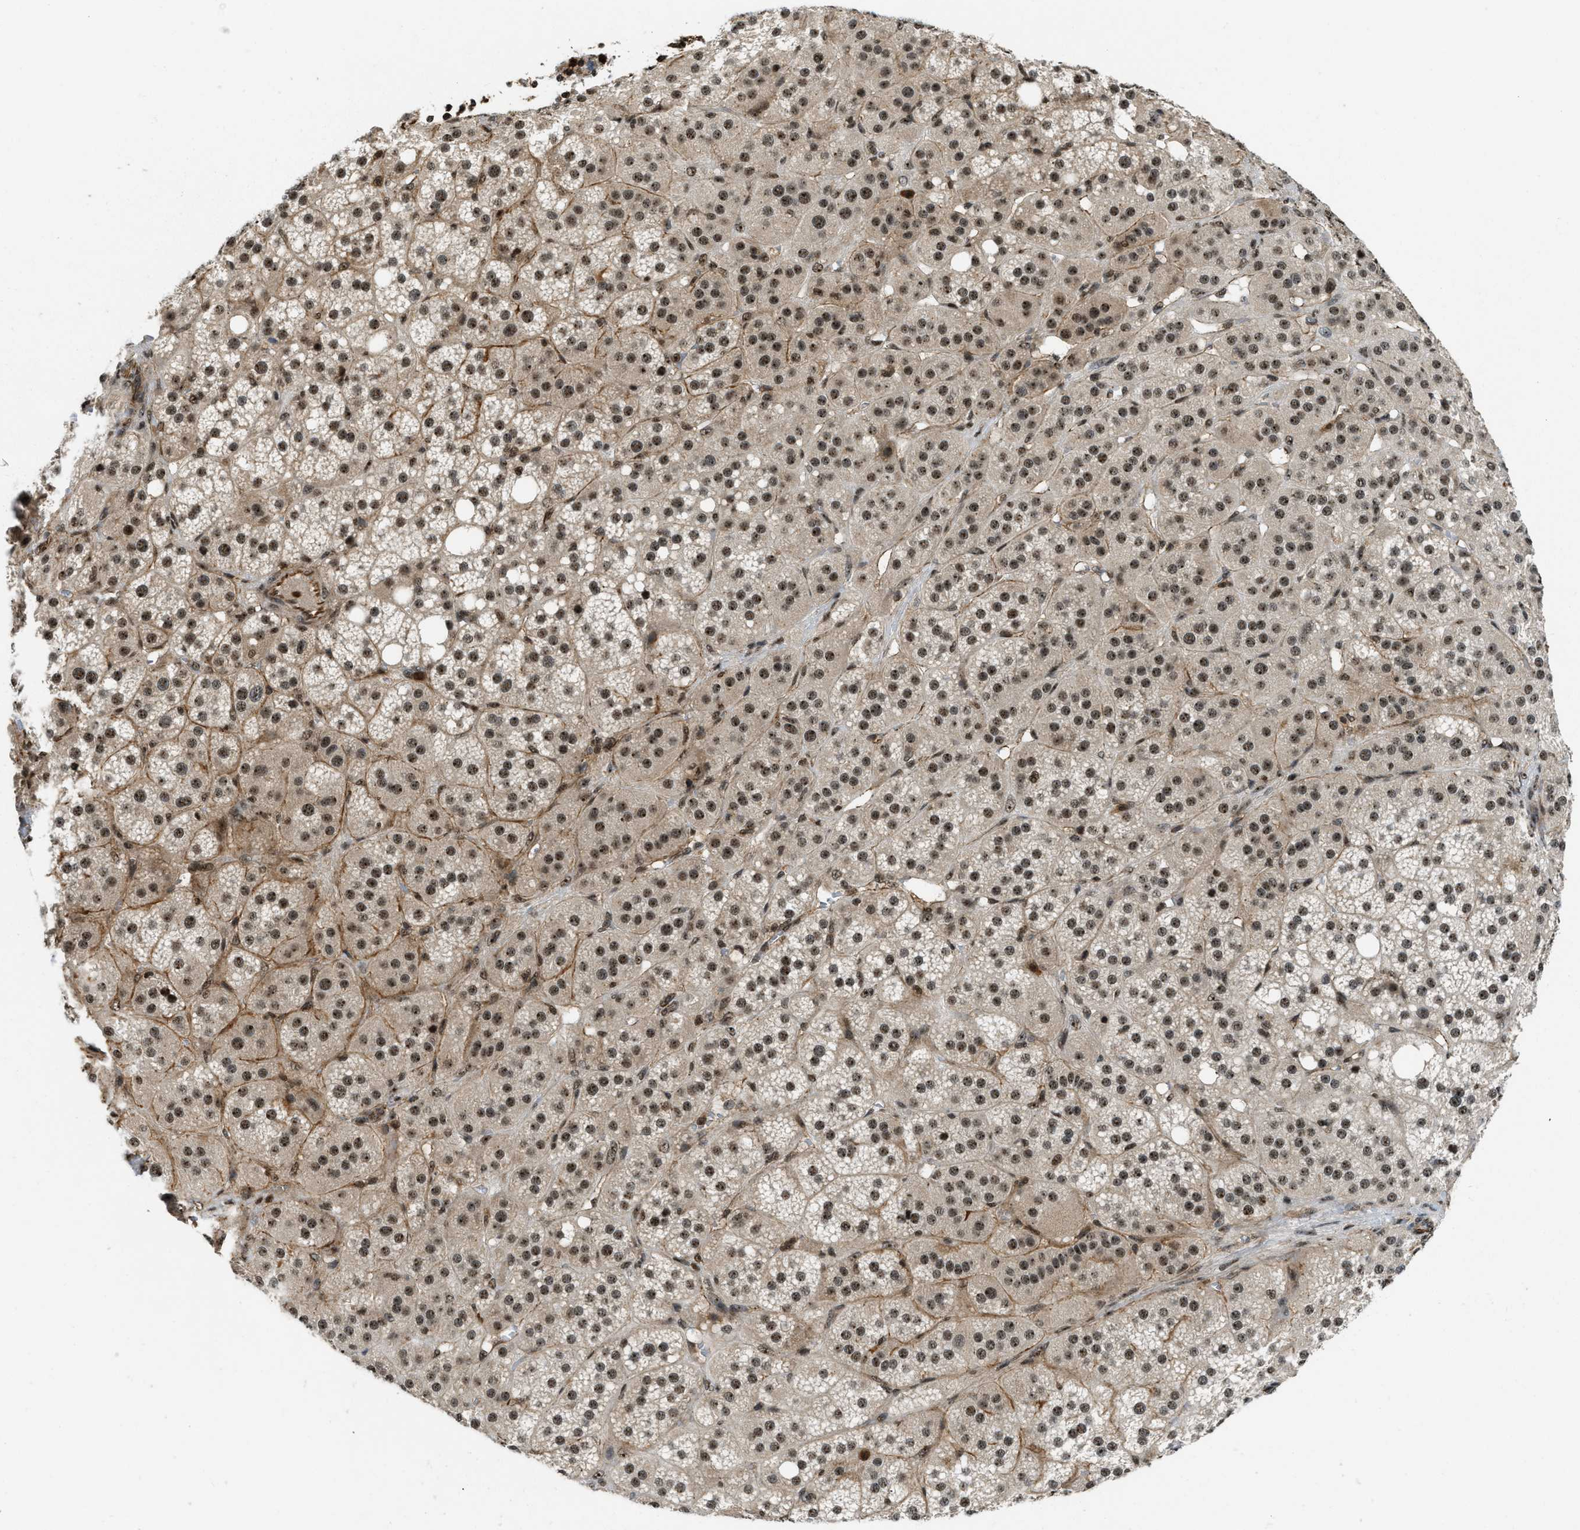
{"staining": {"intensity": "moderate", "quantity": ">75%", "location": "nuclear"}, "tissue": "adrenal gland", "cell_type": "Glandular cells", "image_type": "normal", "snomed": [{"axis": "morphology", "description": "Normal tissue, NOS"}, {"axis": "topography", "description": "Adrenal gland"}], "caption": "Immunohistochemistry (DAB) staining of normal adrenal gland exhibits moderate nuclear protein positivity in approximately >75% of glandular cells.", "gene": "E2F1", "patient": {"sex": "female", "age": 59}}